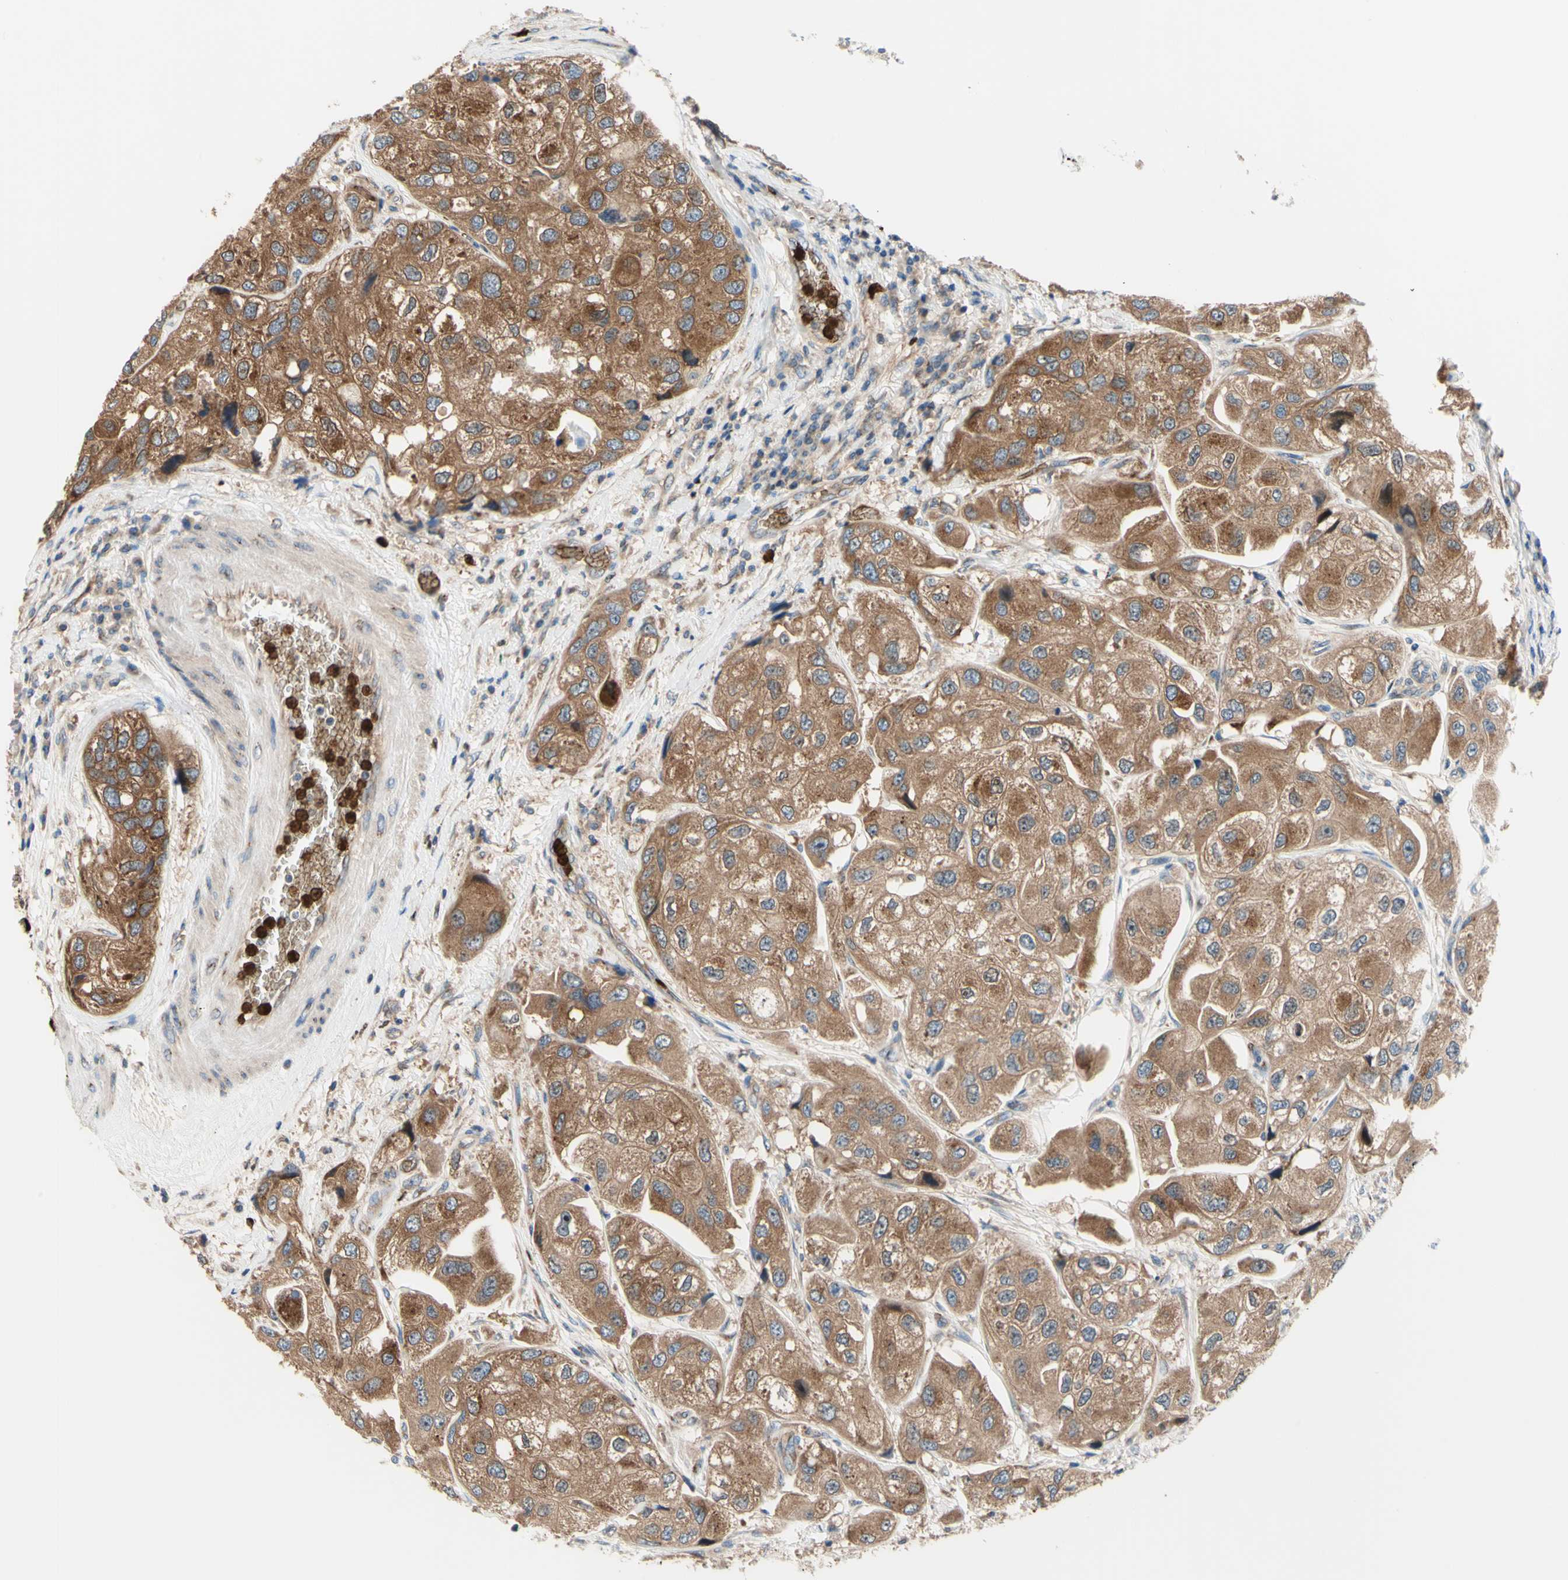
{"staining": {"intensity": "moderate", "quantity": ">75%", "location": "cytoplasmic/membranous"}, "tissue": "urothelial cancer", "cell_type": "Tumor cells", "image_type": "cancer", "snomed": [{"axis": "morphology", "description": "Urothelial carcinoma, High grade"}, {"axis": "topography", "description": "Urinary bladder"}], "caption": "Tumor cells exhibit moderate cytoplasmic/membranous staining in about >75% of cells in urothelial cancer.", "gene": "USP9X", "patient": {"sex": "female", "age": 64}}